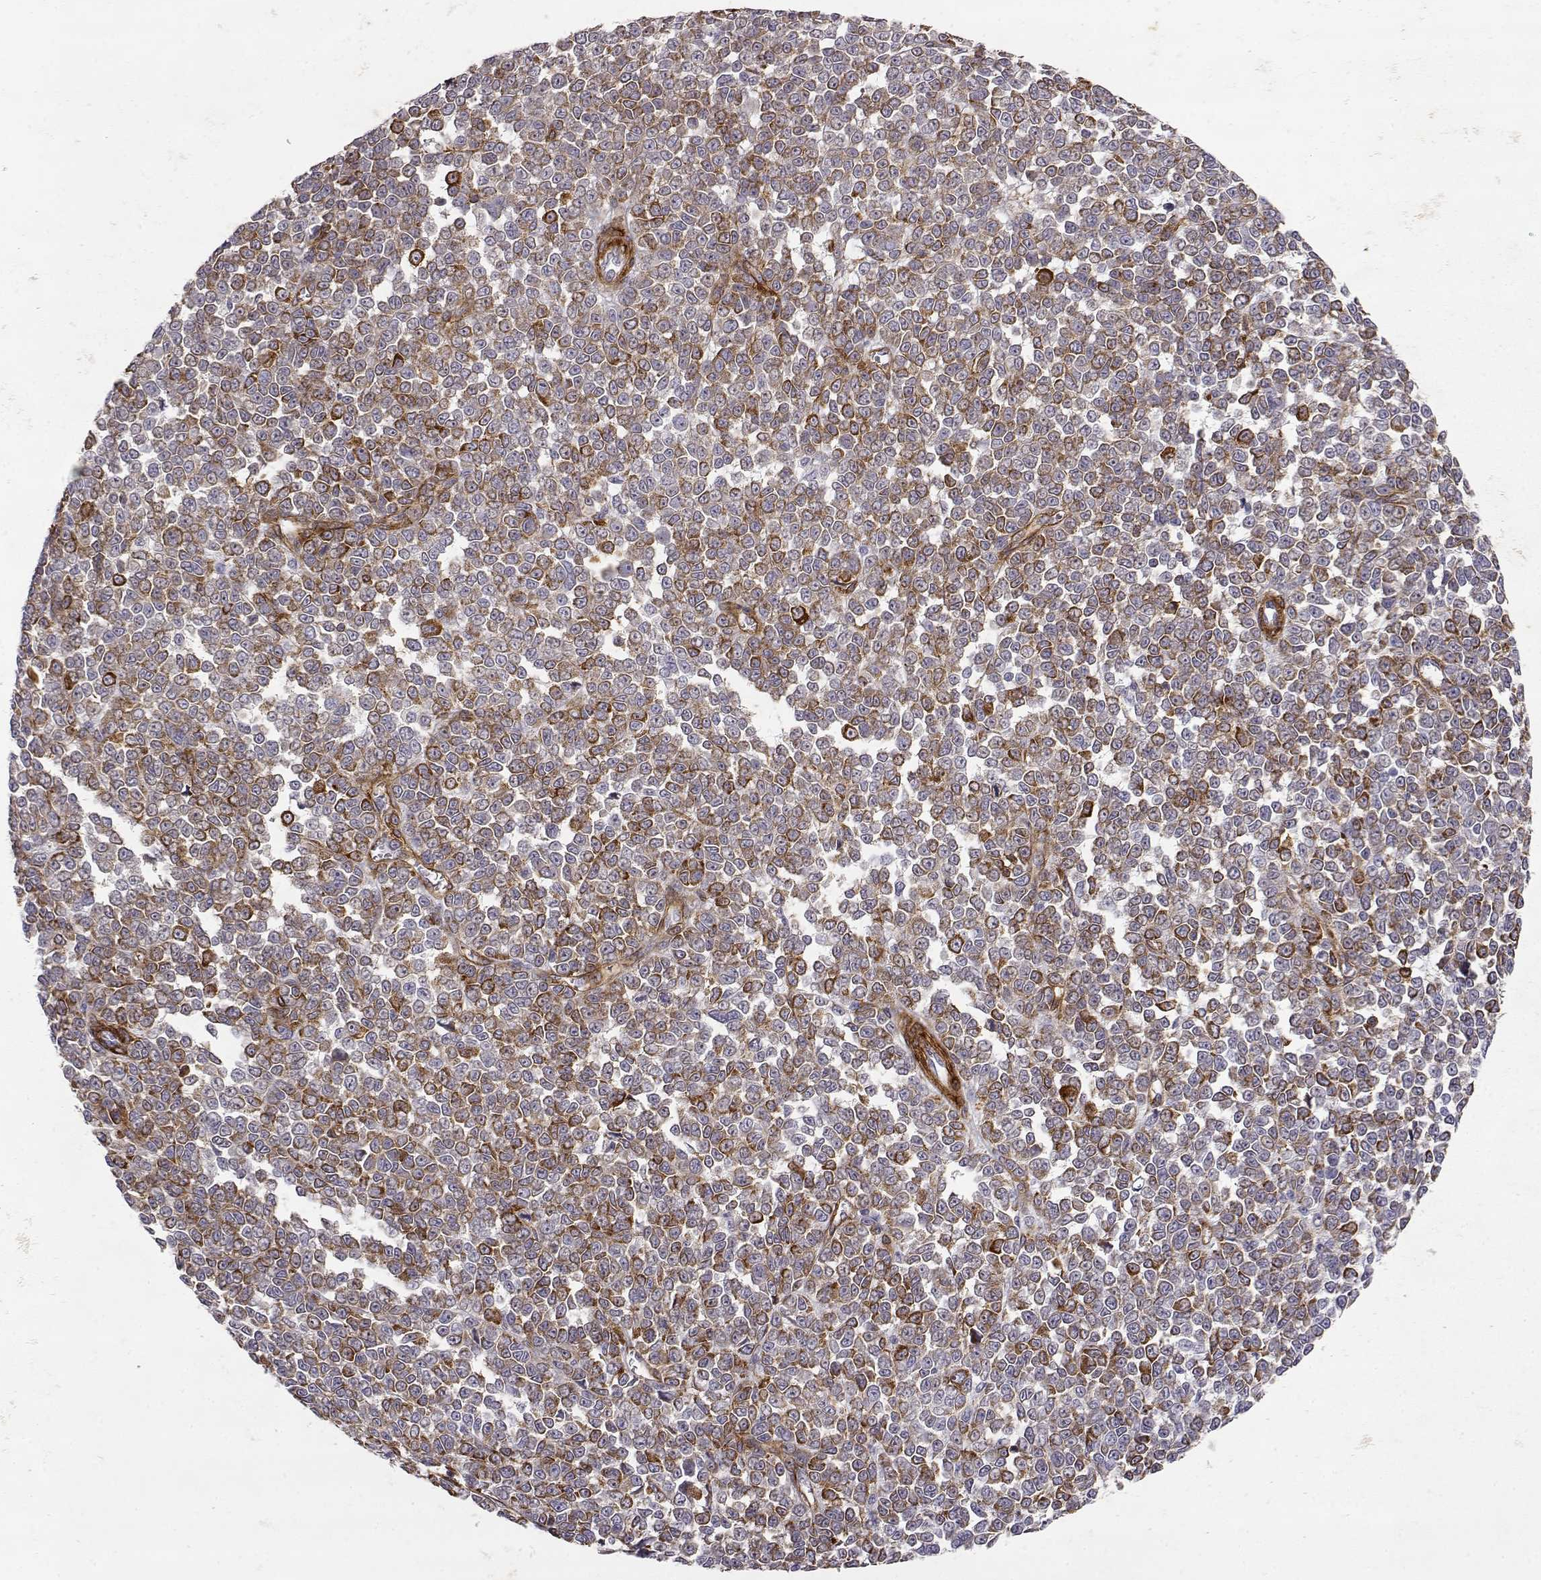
{"staining": {"intensity": "moderate", "quantity": "25%-75%", "location": "cytoplasmic/membranous"}, "tissue": "melanoma", "cell_type": "Tumor cells", "image_type": "cancer", "snomed": [{"axis": "morphology", "description": "Malignant melanoma, NOS"}, {"axis": "topography", "description": "Skin"}], "caption": "The image displays staining of malignant melanoma, revealing moderate cytoplasmic/membranous protein positivity (brown color) within tumor cells.", "gene": "LAMC1", "patient": {"sex": "female", "age": 95}}